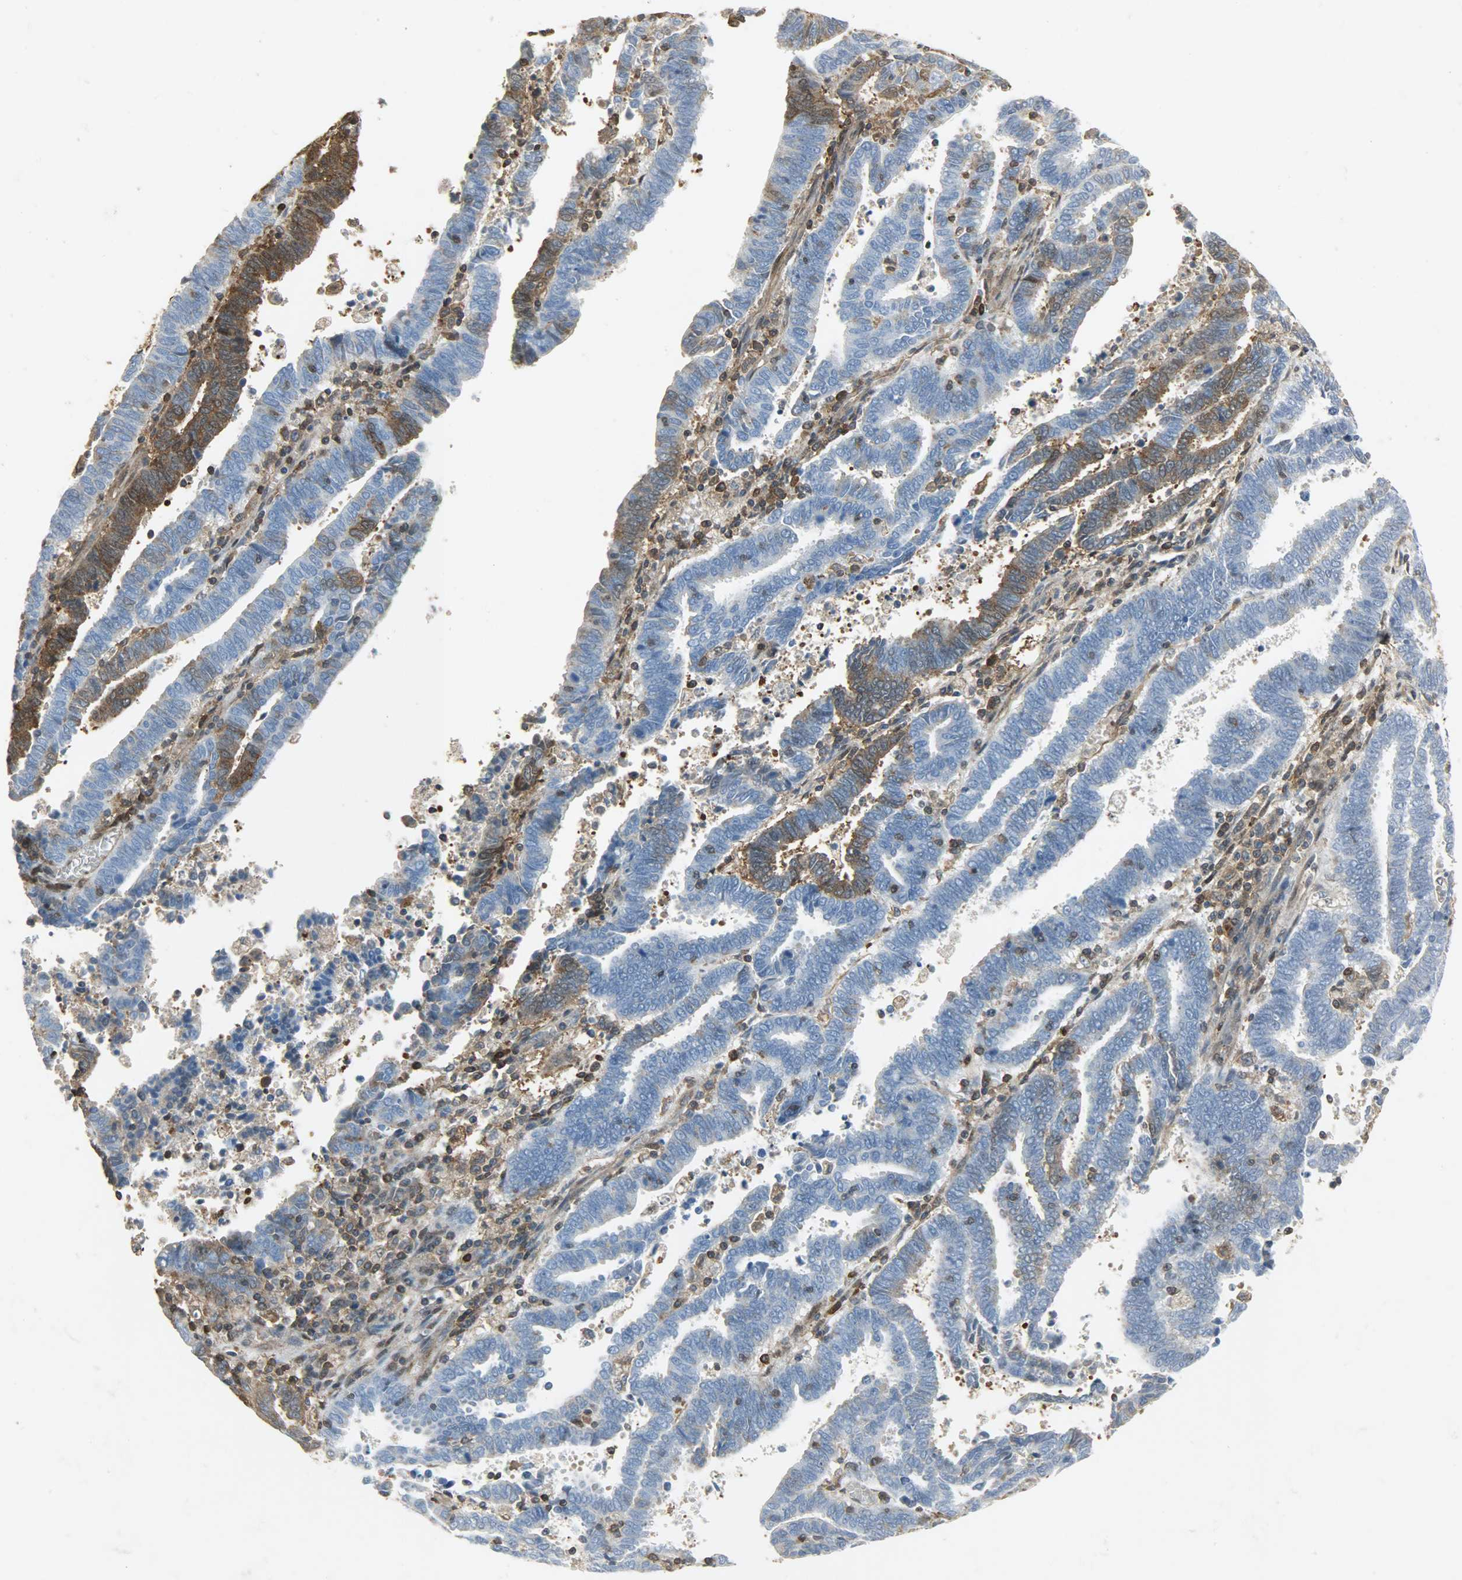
{"staining": {"intensity": "strong", "quantity": "25%-75%", "location": "cytoplasmic/membranous,nuclear"}, "tissue": "endometrial cancer", "cell_type": "Tumor cells", "image_type": "cancer", "snomed": [{"axis": "morphology", "description": "Adenocarcinoma, NOS"}, {"axis": "topography", "description": "Uterus"}], "caption": "Protein expression analysis of adenocarcinoma (endometrial) reveals strong cytoplasmic/membranous and nuclear positivity in approximately 25%-75% of tumor cells.", "gene": "LDHB", "patient": {"sex": "female", "age": 83}}